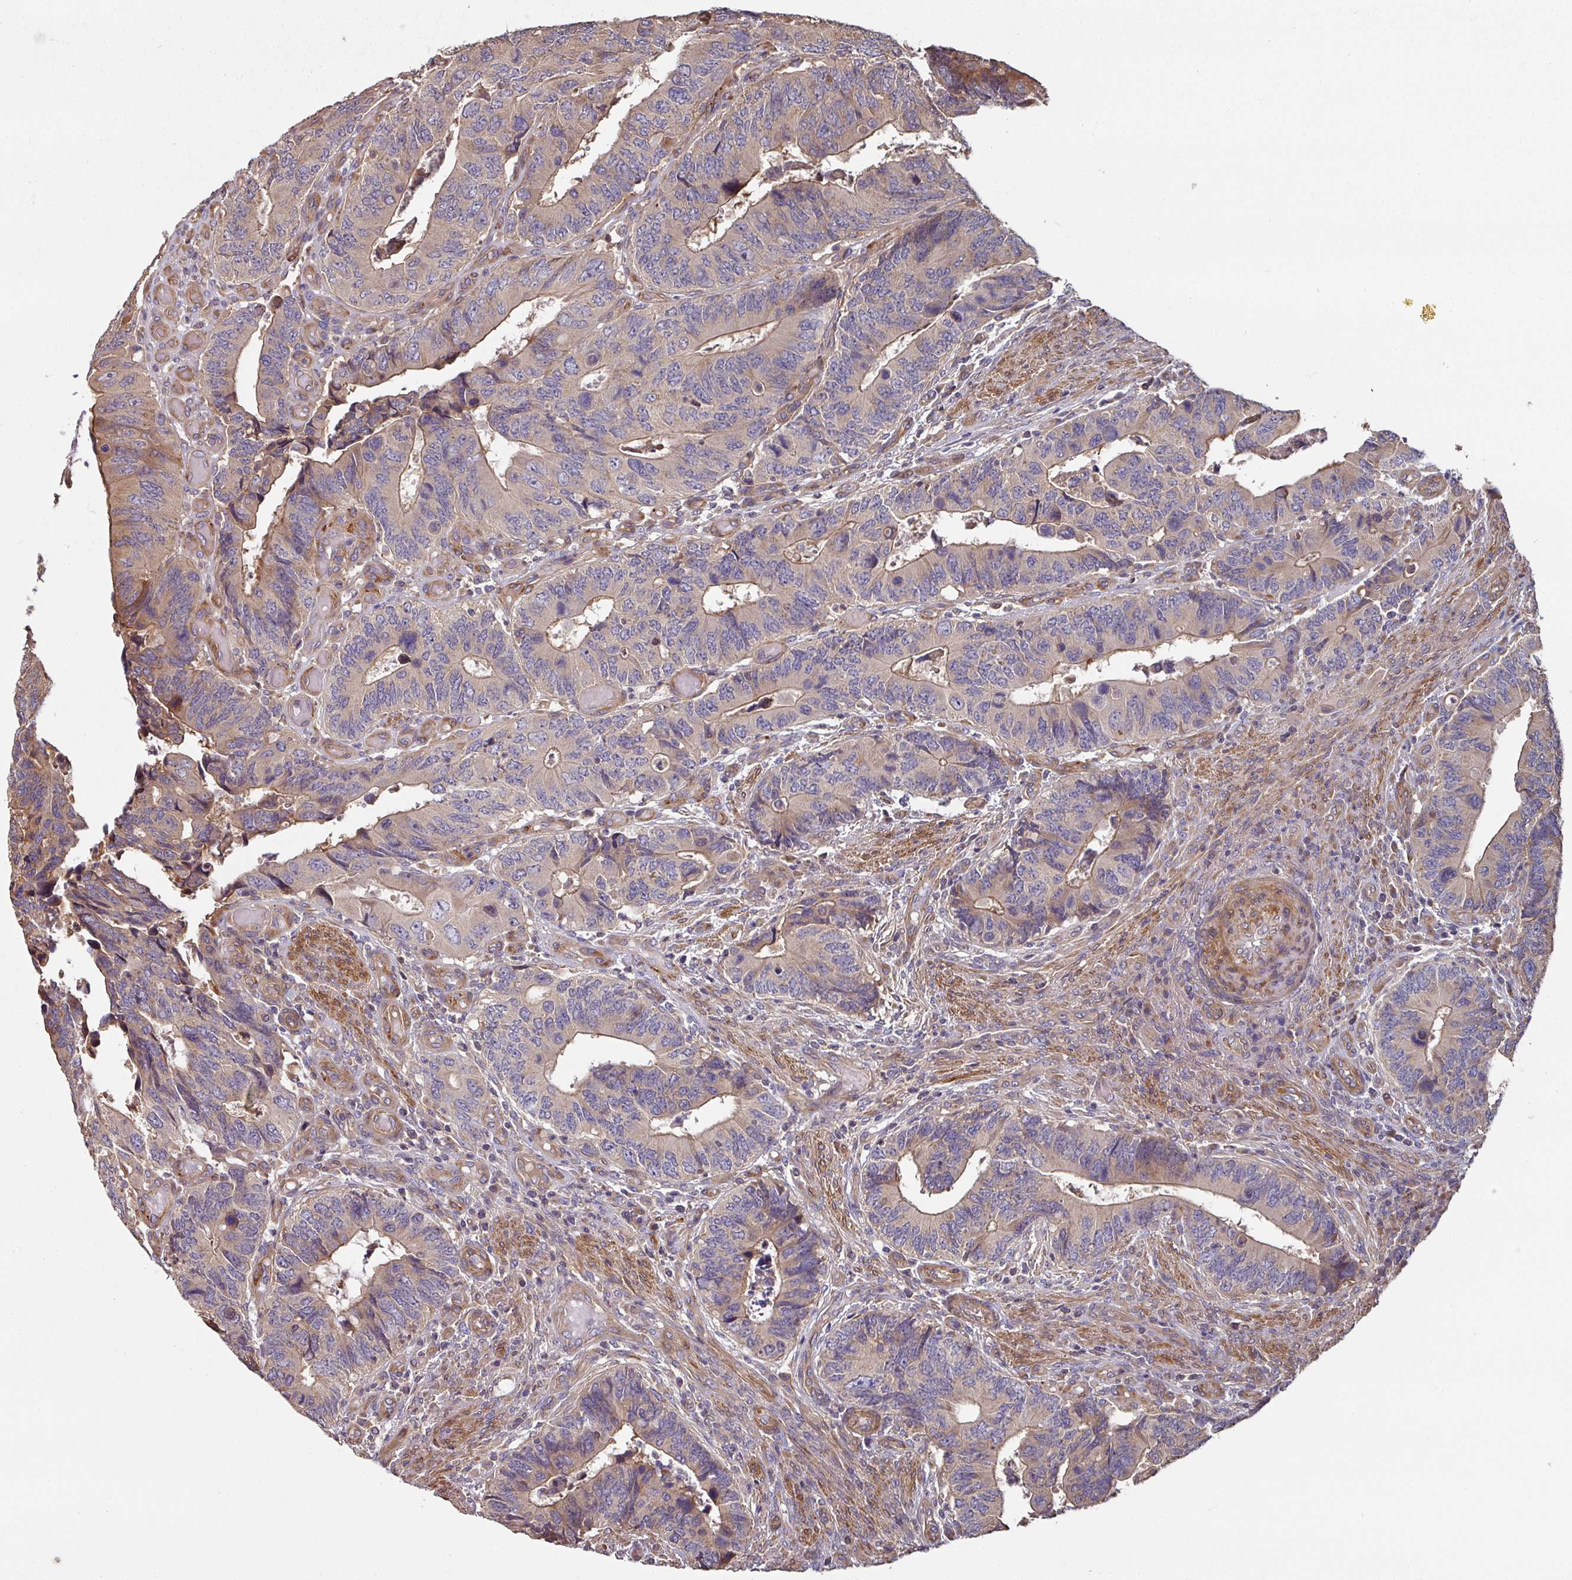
{"staining": {"intensity": "moderate", "quantity": "<25%", "location": "cytoplasmic/membranous"}, "tissue": "colorectal cancer", "cell_type": "Tumor cells", "image_type": "cancer", "snomed": [{"axis": "morphology", "description": "Adenocarcinoma, NOS"}, {"axis": "topography", "description": "Colon"}], "caption": "Immunohistochemical staining of colorectal cancer displays moderate cytoplasmic/membranous protein staining in about <25% of tumor cells.", "gene": "SIK1", "patient": {"sex": "male", "age": 87}}